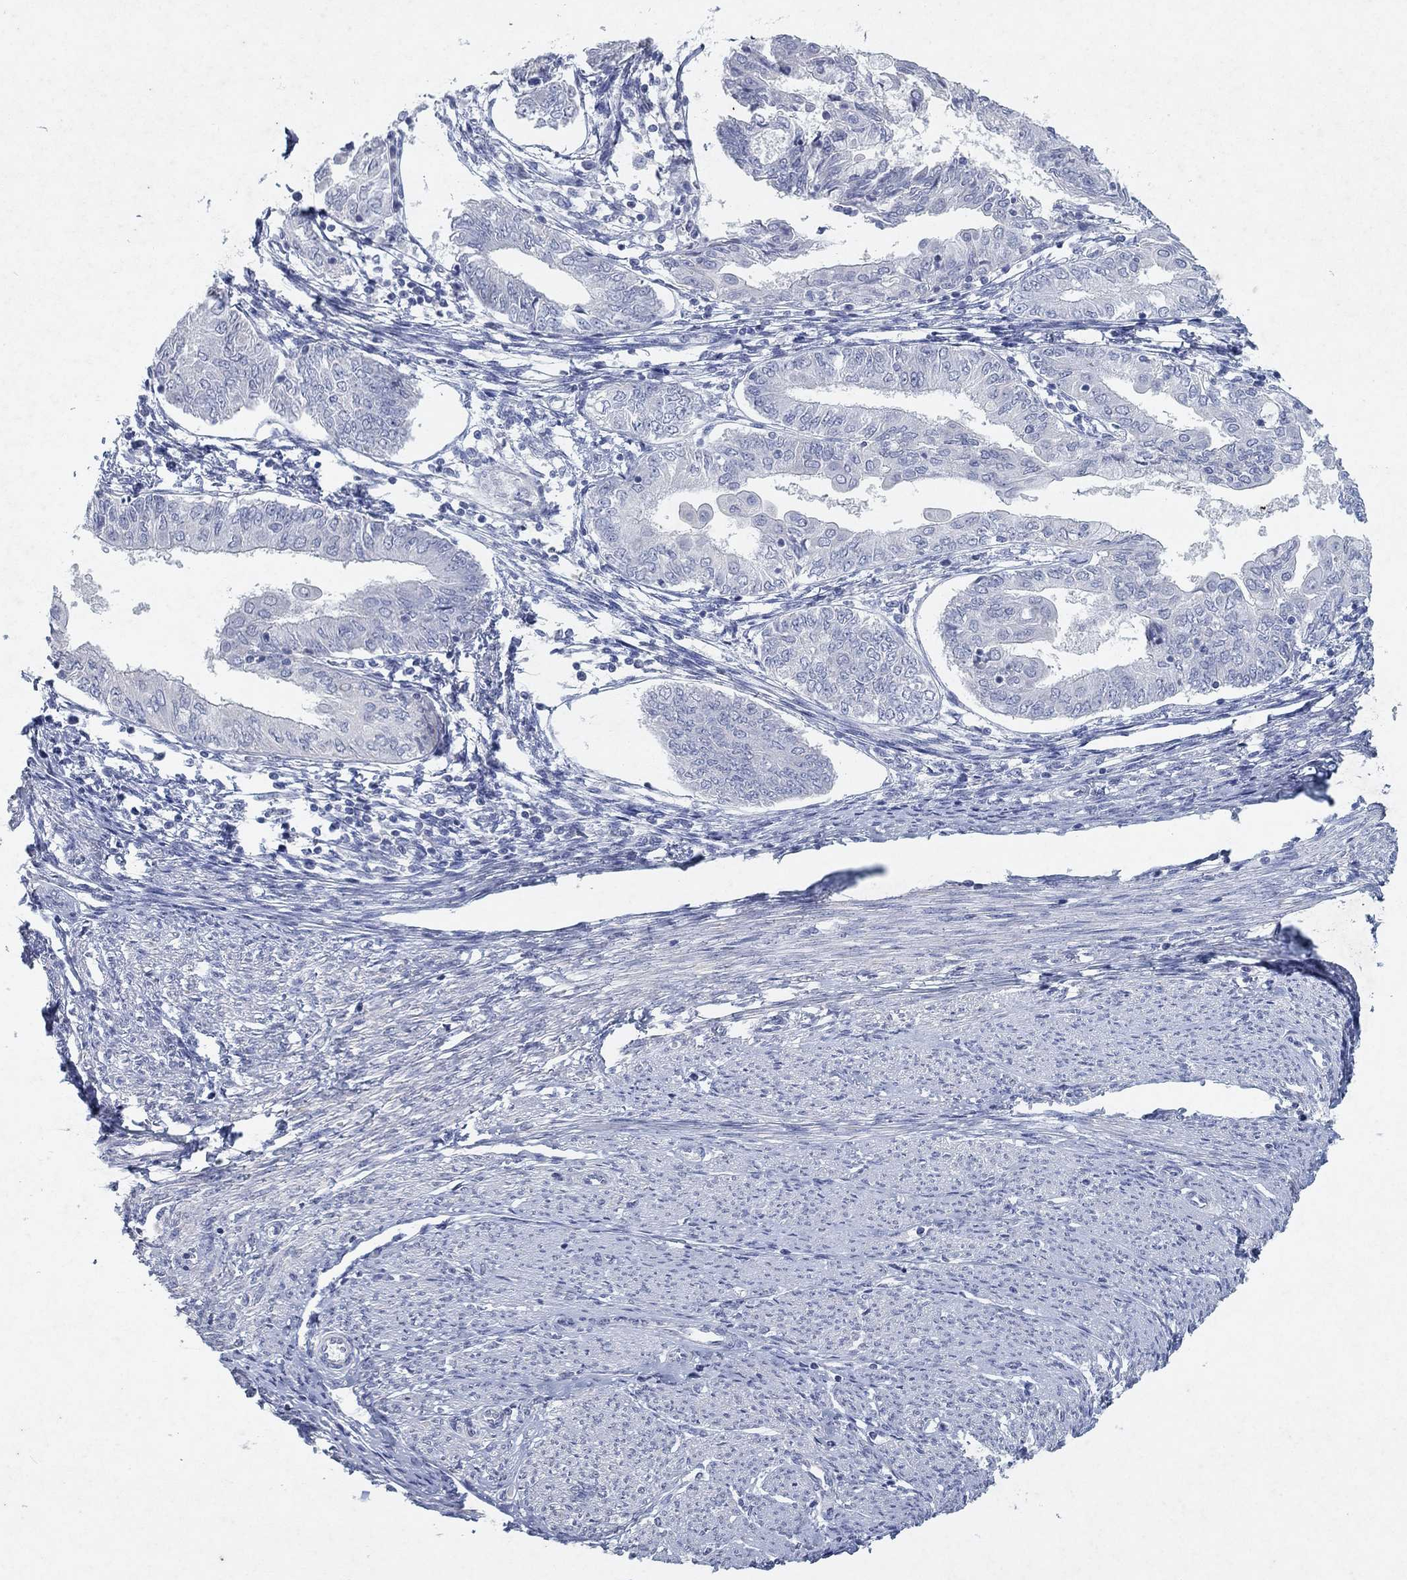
{"staining": {"intensity": "negative", "quantity": "none", "location": "none"}, "tissue": "endometrial cancer", "cell_type": "Tumor cells", "image_type": "cancer", "snomed": [{"axis": "morphology", "description": "Adenocarcinoma, NOS"}, {"axis": "topography", "description": "Endometrium"}], "caption": "IHC image of neoplastic tissue: endometrial cancer stained with DAB (3,3'-diaminobenzidine) displays no significant protein staining in tumor cells.", "gene": "KRT40", "patient": {"sex": "female", "age": 68}}